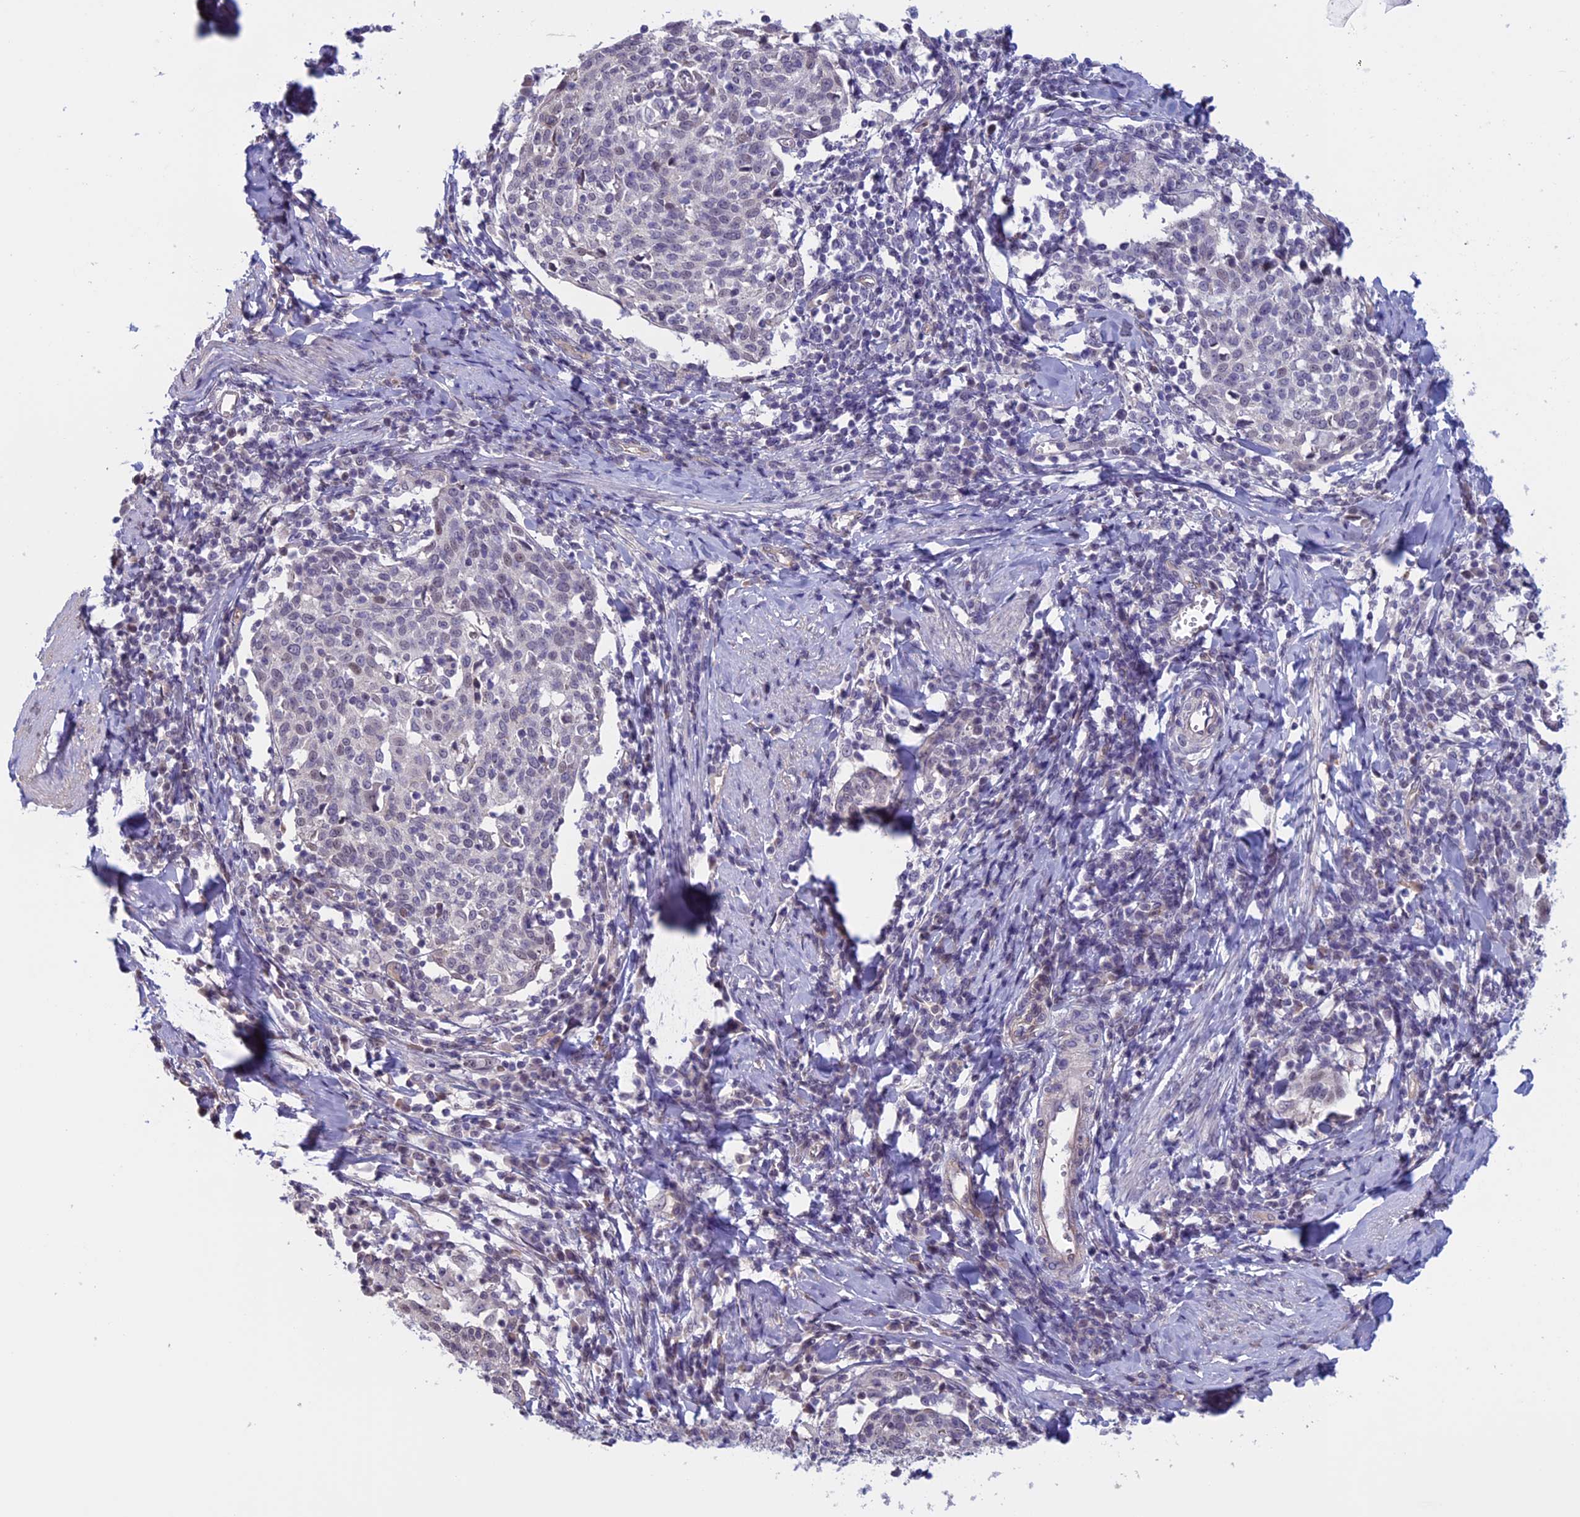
{"staining": {"intensity": "negative", "quantity": "none", "location": "none"}, "tissue": "cervical cancer", "cell_type": "Tumor cells", "image_type": "cancer", "snomed": [{"axis": "morphology", "description": "Squamous cell carcinoma, NOS"}, {"axis": "topography", "description": "Cervix"}], "caption": "This is an immunohistochemistry image of human cervical cancer (squamous cell carcinoma). There is no staining in tumor cells.", "gene": "SLC1A6", "patient": {"sex": "female", "age": 52}}